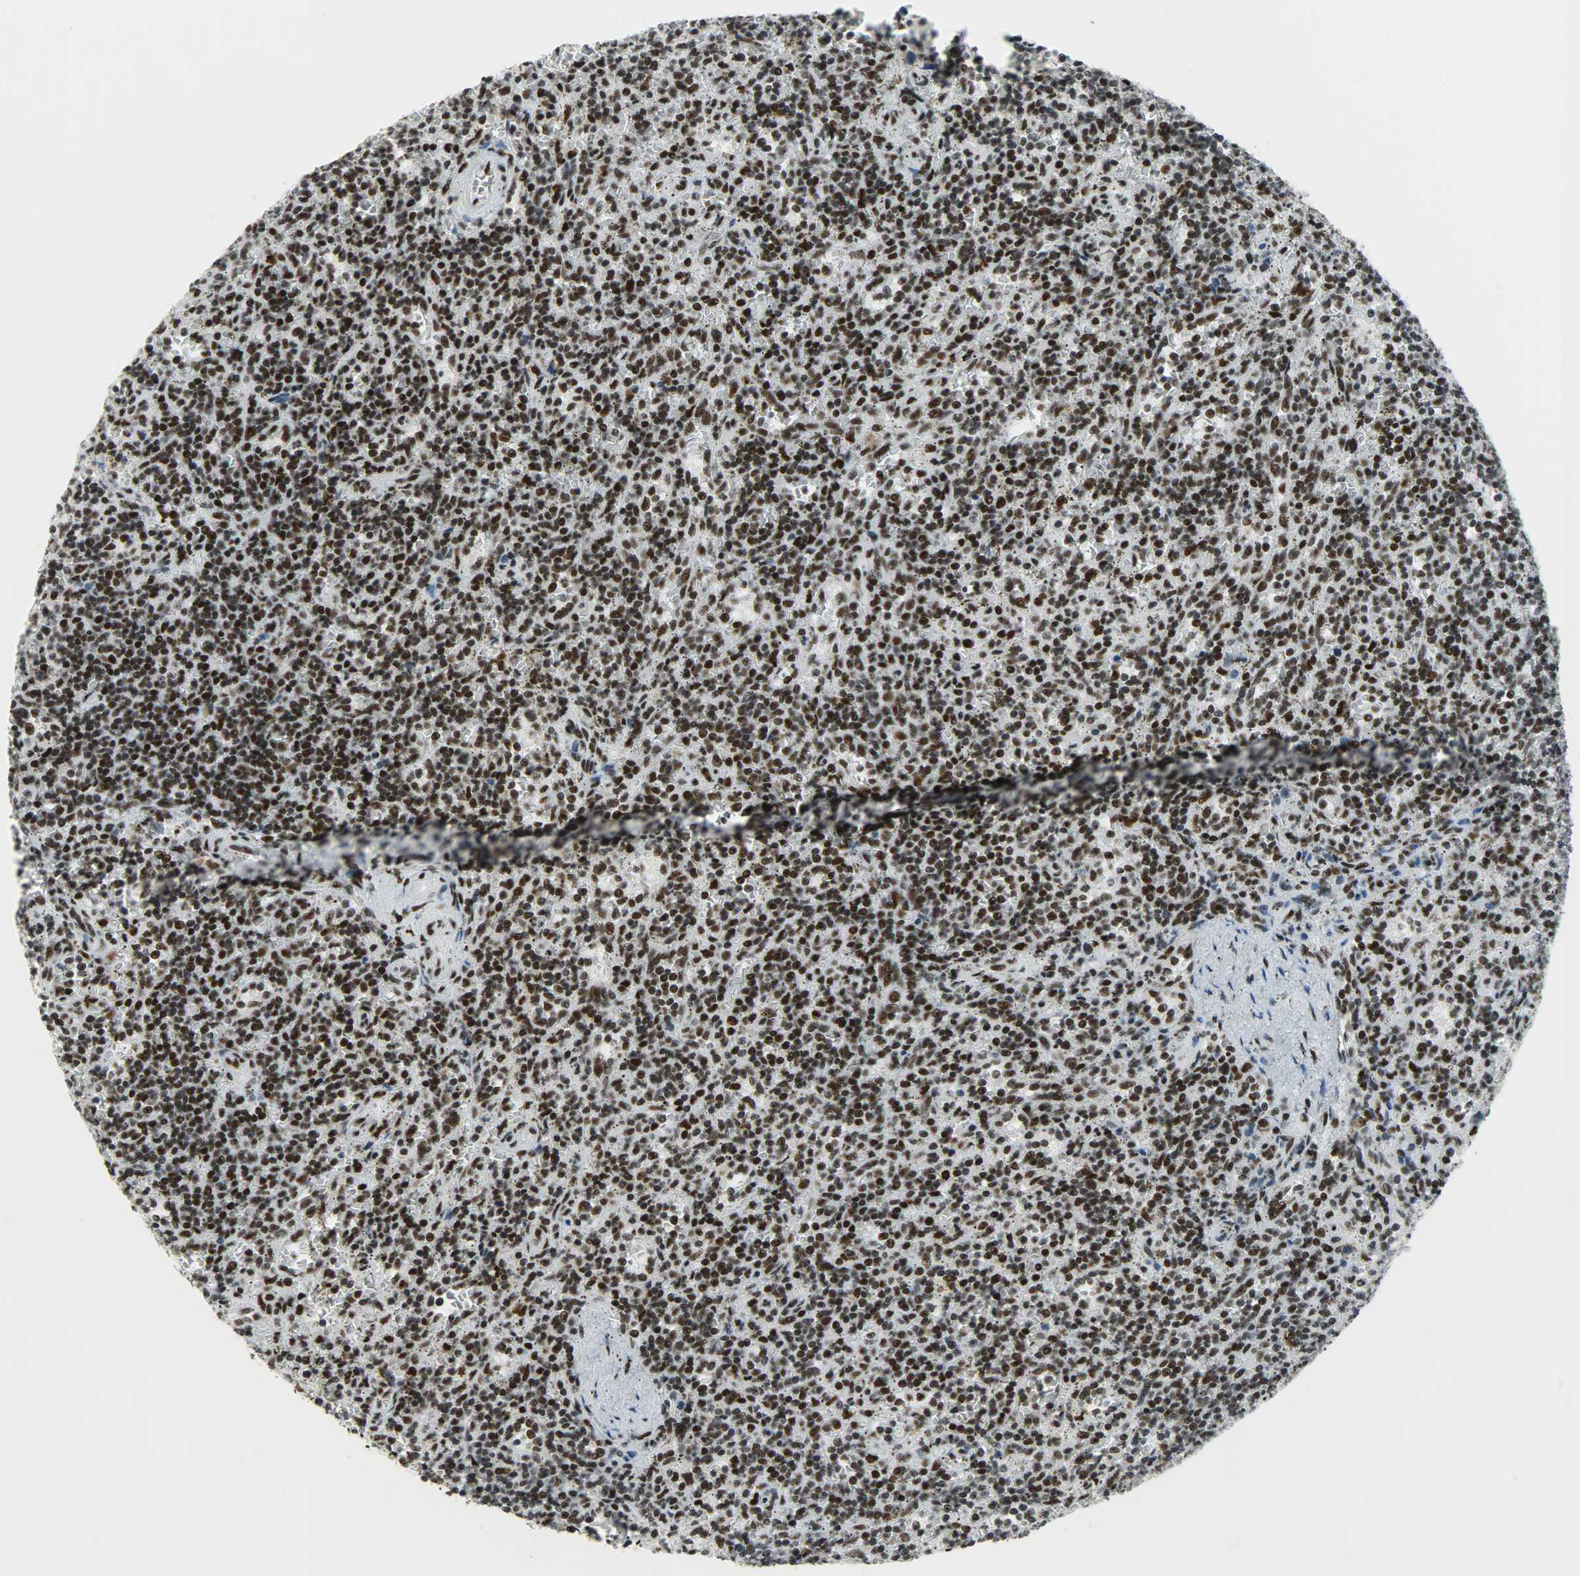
{"staining": {"intensity": "strong", "quantity": ">75%", "location": "nuclear"}, "tissue": "lymphoma", "cell_type": "Tumor cells", "image_type": "cancer", "snomed": [{"axis": "morphology", "description": "Malignant lymphoma, non-Hodgkin's type, Low grade"}, {"axis": "topography", "description": "Spleen"}], "caption": "Immunohistochemistry (DAB) staining of low-grade malignant lymphoma, non-Hodgkin's type demonstrates strong nuclear protein positivity in about >75% of tumor cells. Nuclei are stained in blue.", "gene": "SNRPA", "patient": {"sex": "male", "age": 73}}